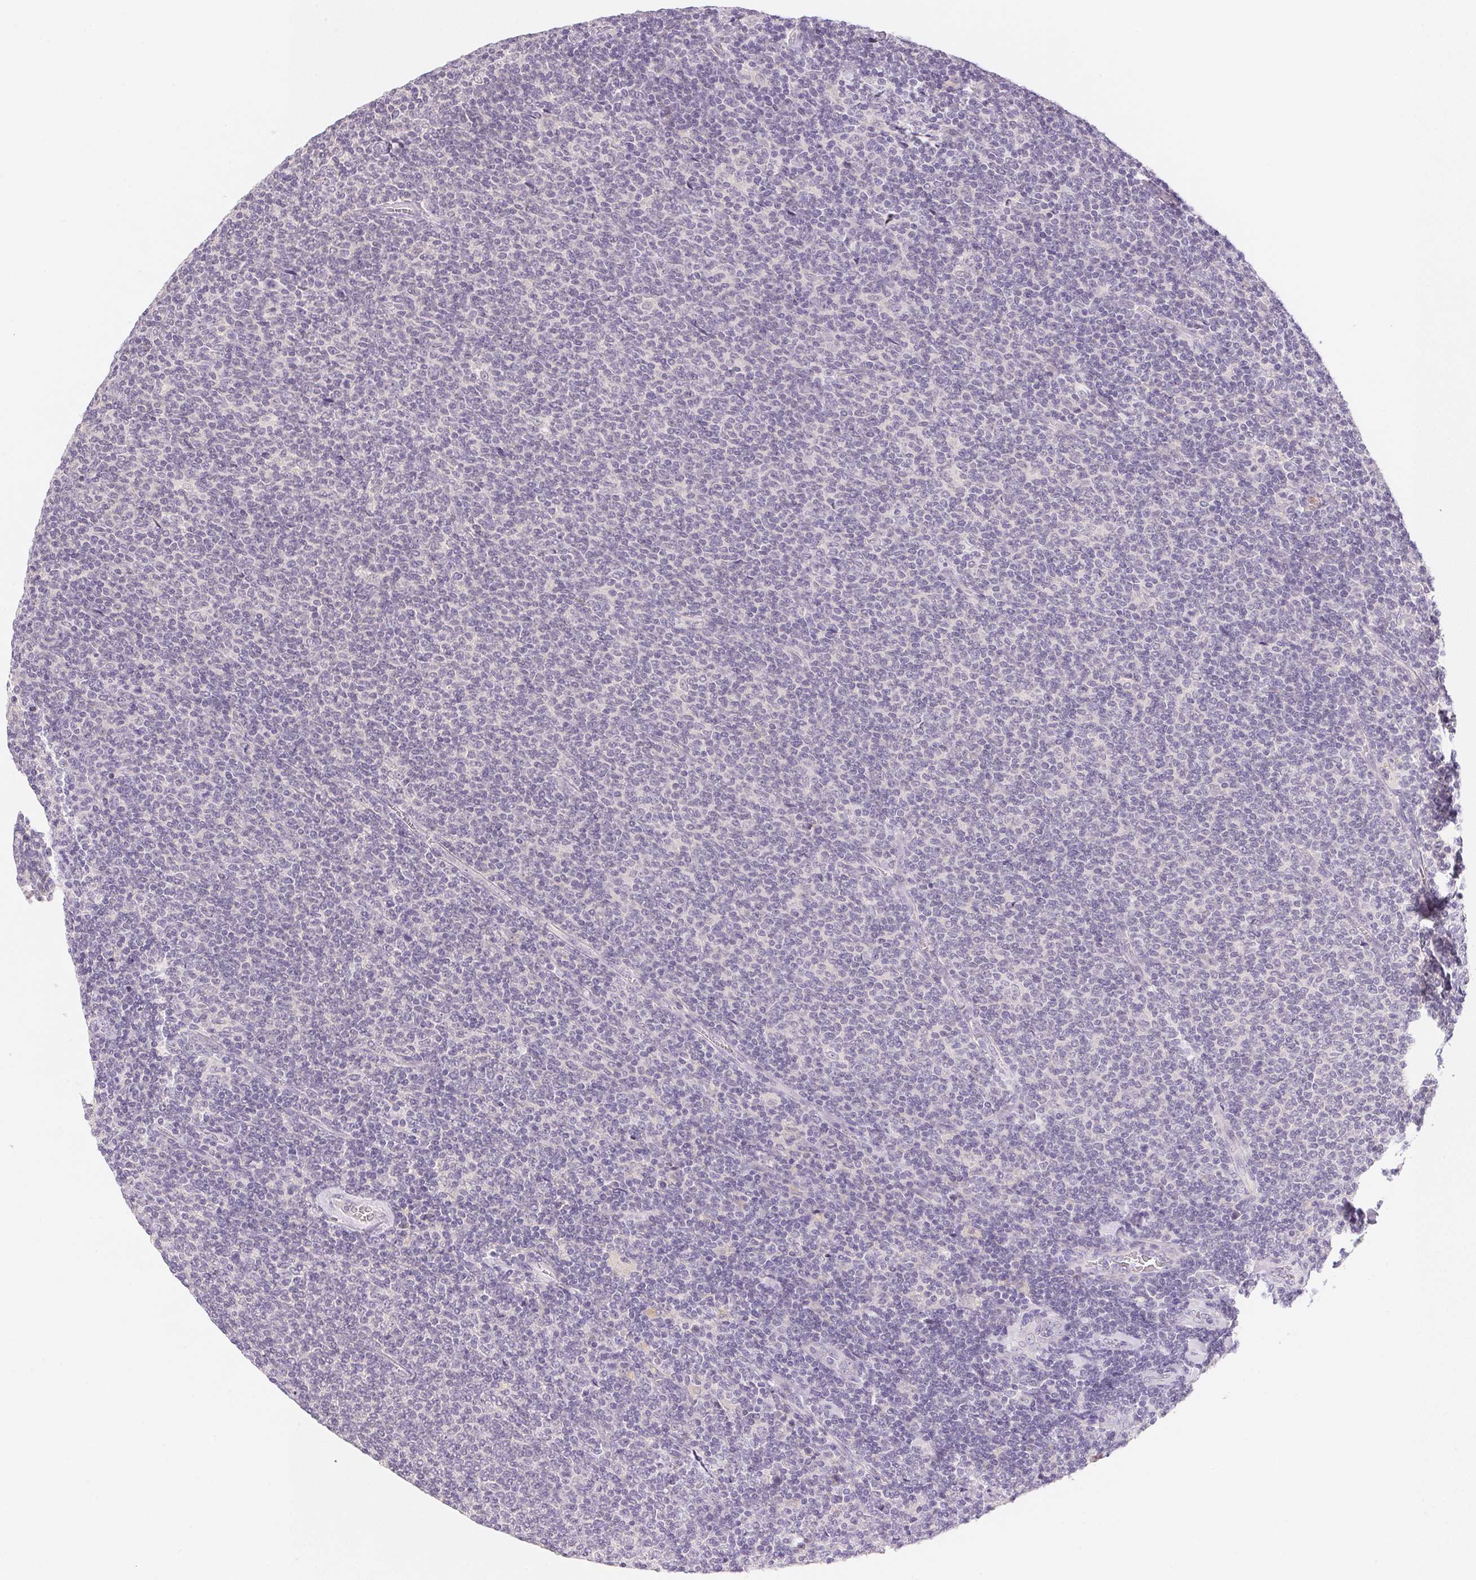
{"staining": {"intensity": "negative", "quantity": "none", "location": "none"}, "tissue": "lymphoma", "cell_type": "Tumor cells", "image_type": "cancer", "snomed": [{"axis": "morphology", "description": "Malignant lymphoma, non-Hodgkin's type, Low grade"}, {"axis": "topography", "description": "Lymph node"}], "caption": "This photomicrograph is of malignant lymphoma, non-Hodgkin's type (low-grade) stained with immunohistochemistry (IHC) to label a protein in brown with the nuclei are counter-stained blue. There is no expression in tumor cells.", "gene": "MCOLN3", "patient": {"sex": "male", "age": 52}}